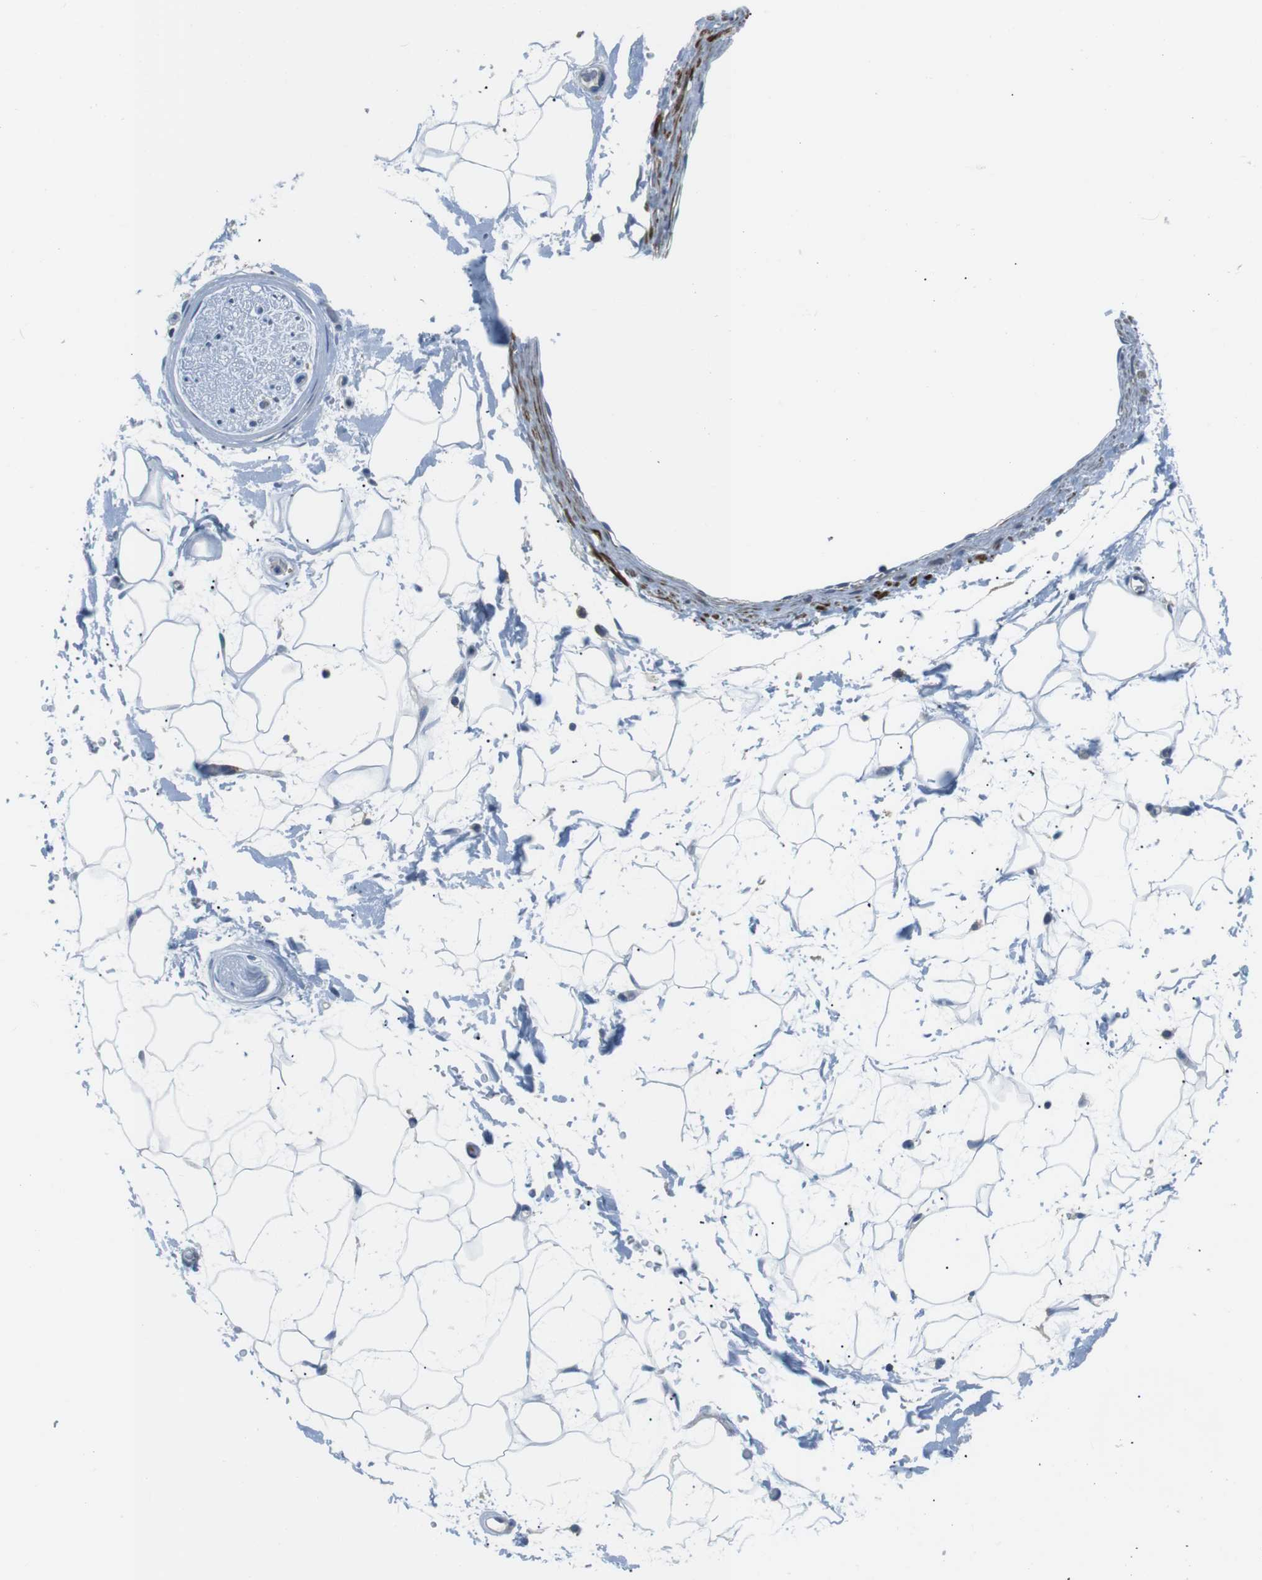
{"staining": {"intensity": "negative", "quantity": "none", "location": "none"}, "tissue": "adipose tissue", "cell_type": "Adipocytes", "image_type": "normal", "snomed": [{"axis": "morphology", "description": "Normal tissue, NOS"}, {"axis": "topography", "description": "Soft tissue"}], "caption": "Adipose tissue stained for a protein using immunohistochemistry exhibits no expression adipocytes.", "gene": "ARVCF", "patient": {"sex": "male", "age": 72}}